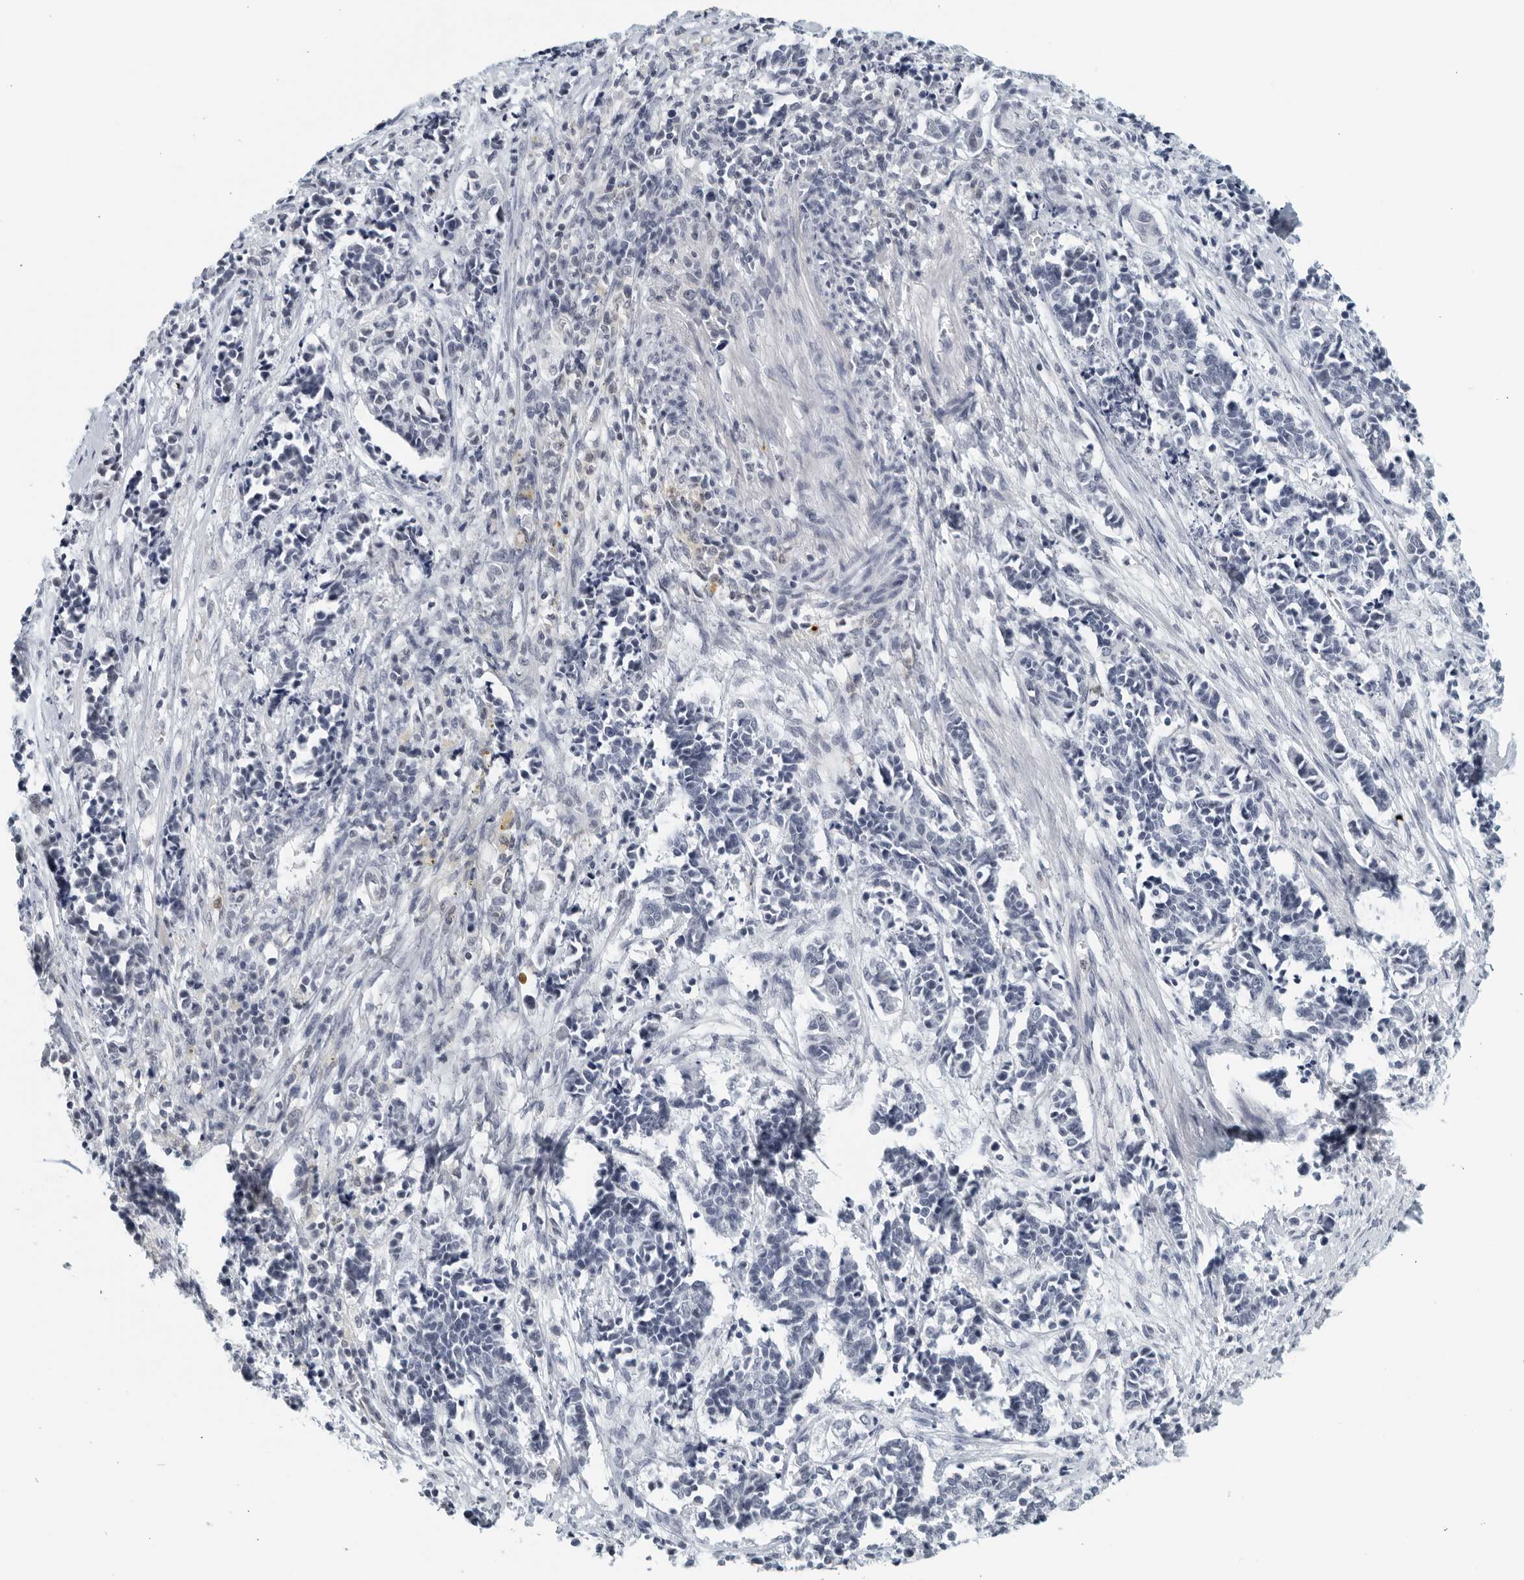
{"staining": {"intensity": "negative", "quantity": "none", "location": "none"}, "tissue": "cervical cancer", "cell_type": "Tumor cells", "image_type": "cancer", "snomed": [{"axis": "morphology", "description": "Normal tissue, NOS"}, {"axis": "morphology", "description": "Squamous cell carcinoma, NOS"}, {"axis": "topography", "description": "Cervix"}], "caption": "Immunohistochemistry (IHC) histopathology image of human cervical squamous cell carcinoma stained for a protein (brown), which demonstrates no positivity in tumor cells. Nuclei are stained in blue.", "gene": "KLK7", "patient": {"sex": "female", "age": 35}}